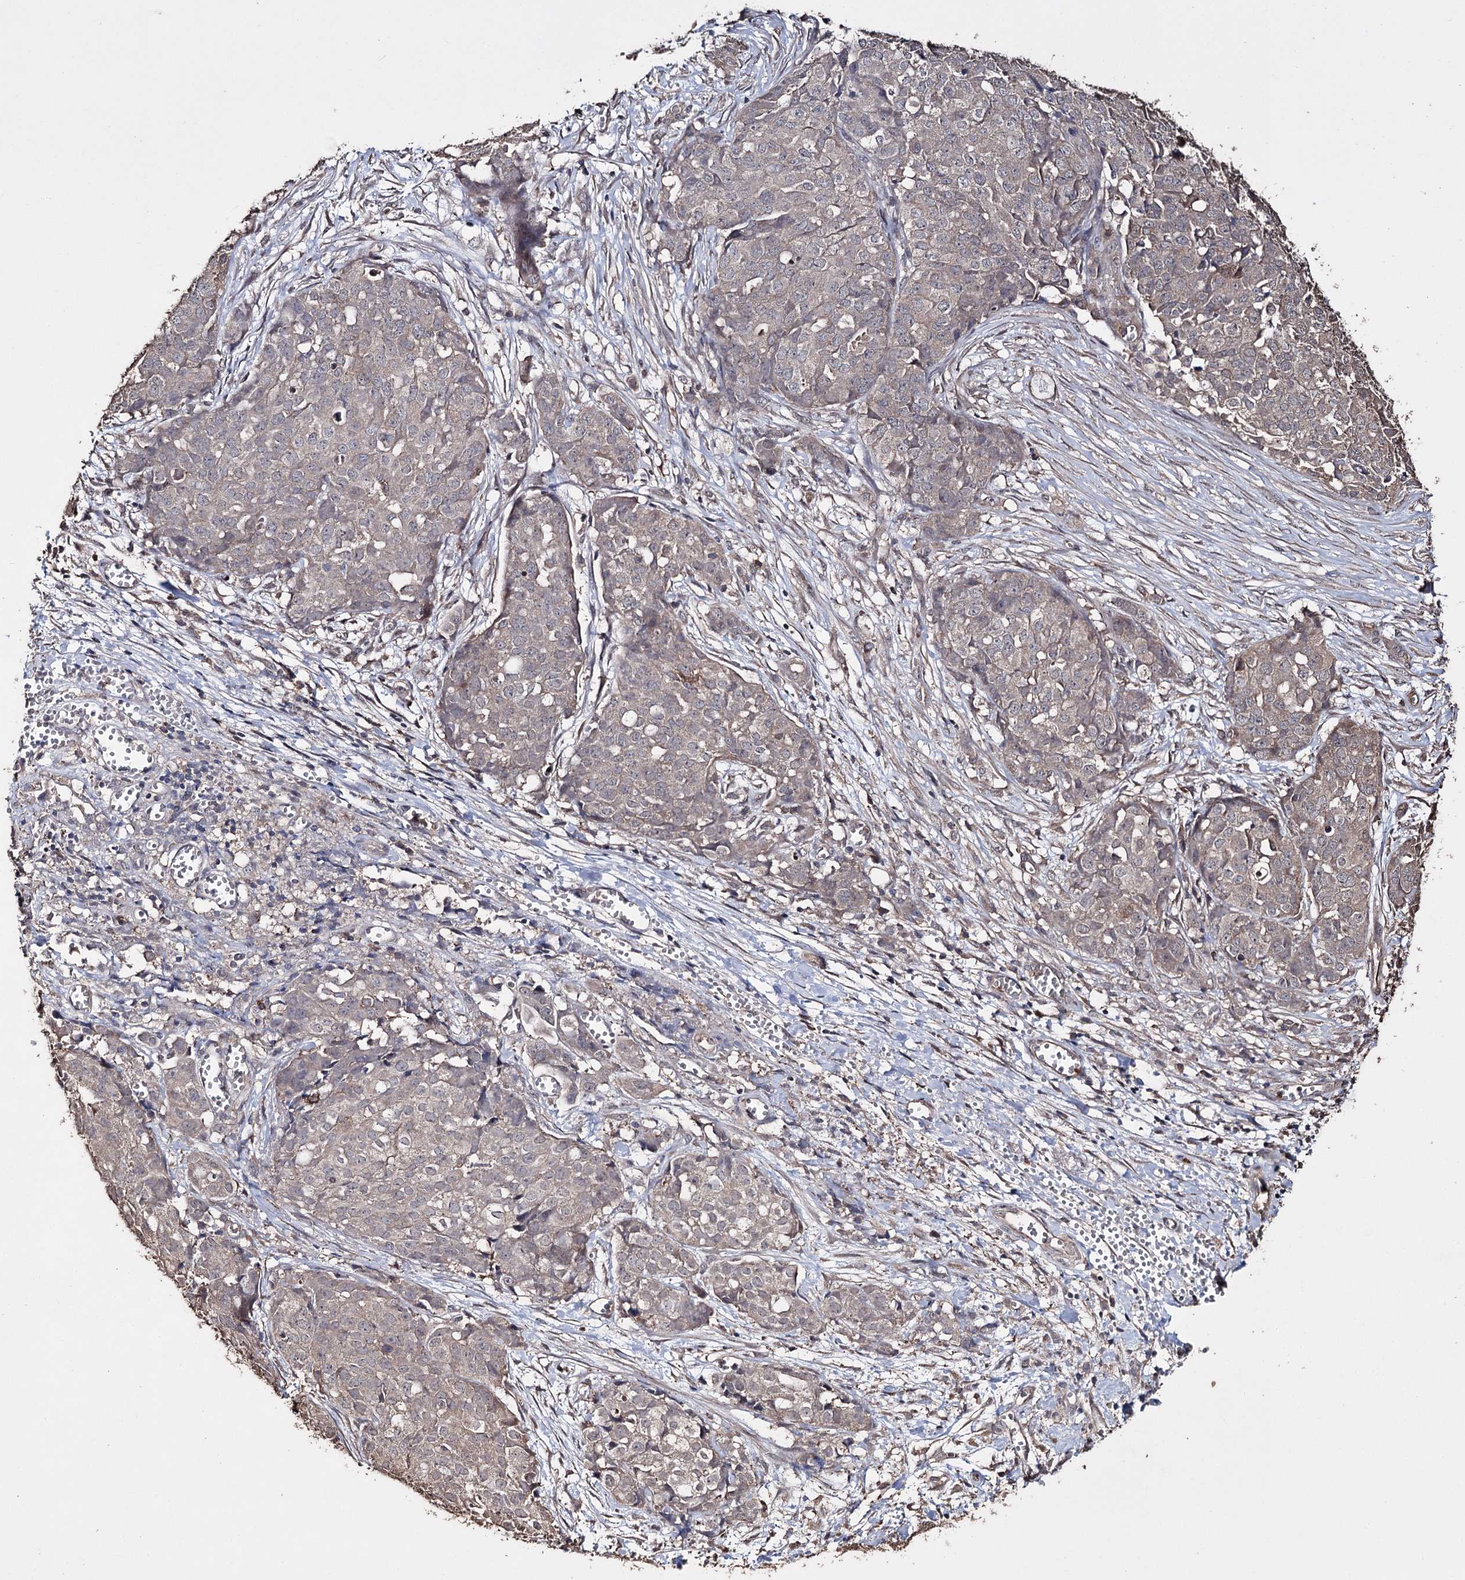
{"staining": {"intensity": "weak", "quantity": "25%-75%", "location": "cytoplasmic/membranous"}, "tissue": "ovarian cancer", "cell_type": "Tumor cells", "image_type": "cancer", "snomed": [{"axis": "morphology", "description": "Cystadenocarcinoma, serous, NOS"}, {"axis": "topography", "description": "Soft tissue"}, {"axis": "topography", "description": "Ovary"}], "caption": "Immunohistochemical staining of human serous cystadenocarcinoma (ovarian) reveals low levels of weak cytoplasmic/membranous protein staining in approximately 25%-75% of tumor cells. Immunohistochemistry (ihc) stains the protein of interest in brown and the nuclei are stained blue.", "gene": "ZNF662", "patient": {"sex": "female", "age": 57}}